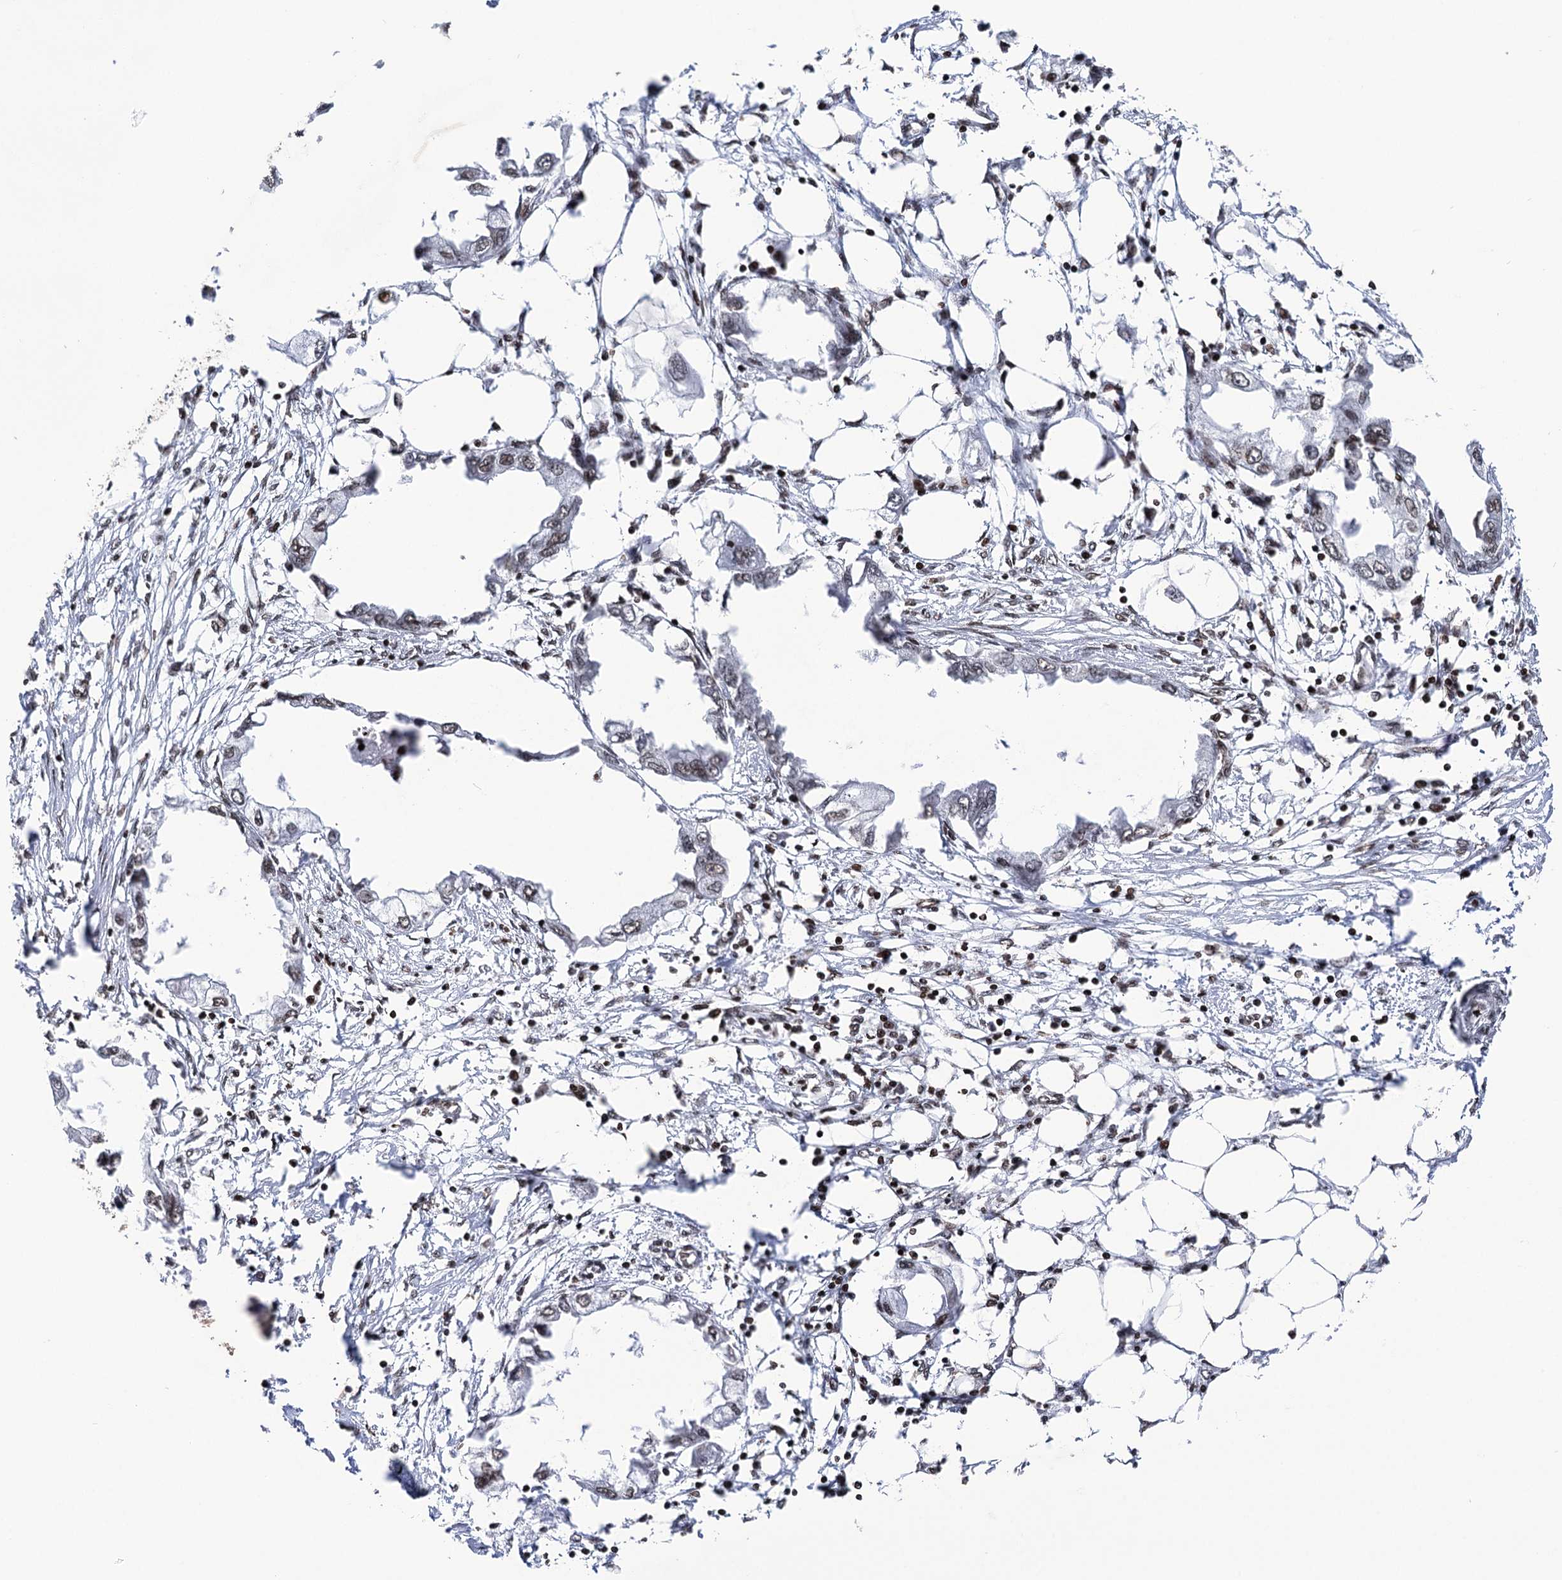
{"staining": {"intensity": "weak", "quantity": "25%-75%", "location": "nuclear"}, "tissue": "endometrial cancer", "cell_type": "Tumor cells", "image_type": "cancer", "snomed": [{"axis": "morphology", "description": "Adenocarcinoma, NOS"}, {"axis": "morphology", "description": "Adenocarcinoma, metastatic, NOS"}, {"axis": "topography", "description": "Adipose tissue"}, {"axis": "topography", "description": "Endometrium"}], "caption": "This micrograph shows immunohistochemistry (IHC) staining of human endometrial cancer, with low weak nuclear staining in about 25%-75% of tumor cells.", "gene": "CCDC77", "patient": {"sex": "female", "age": 67}}